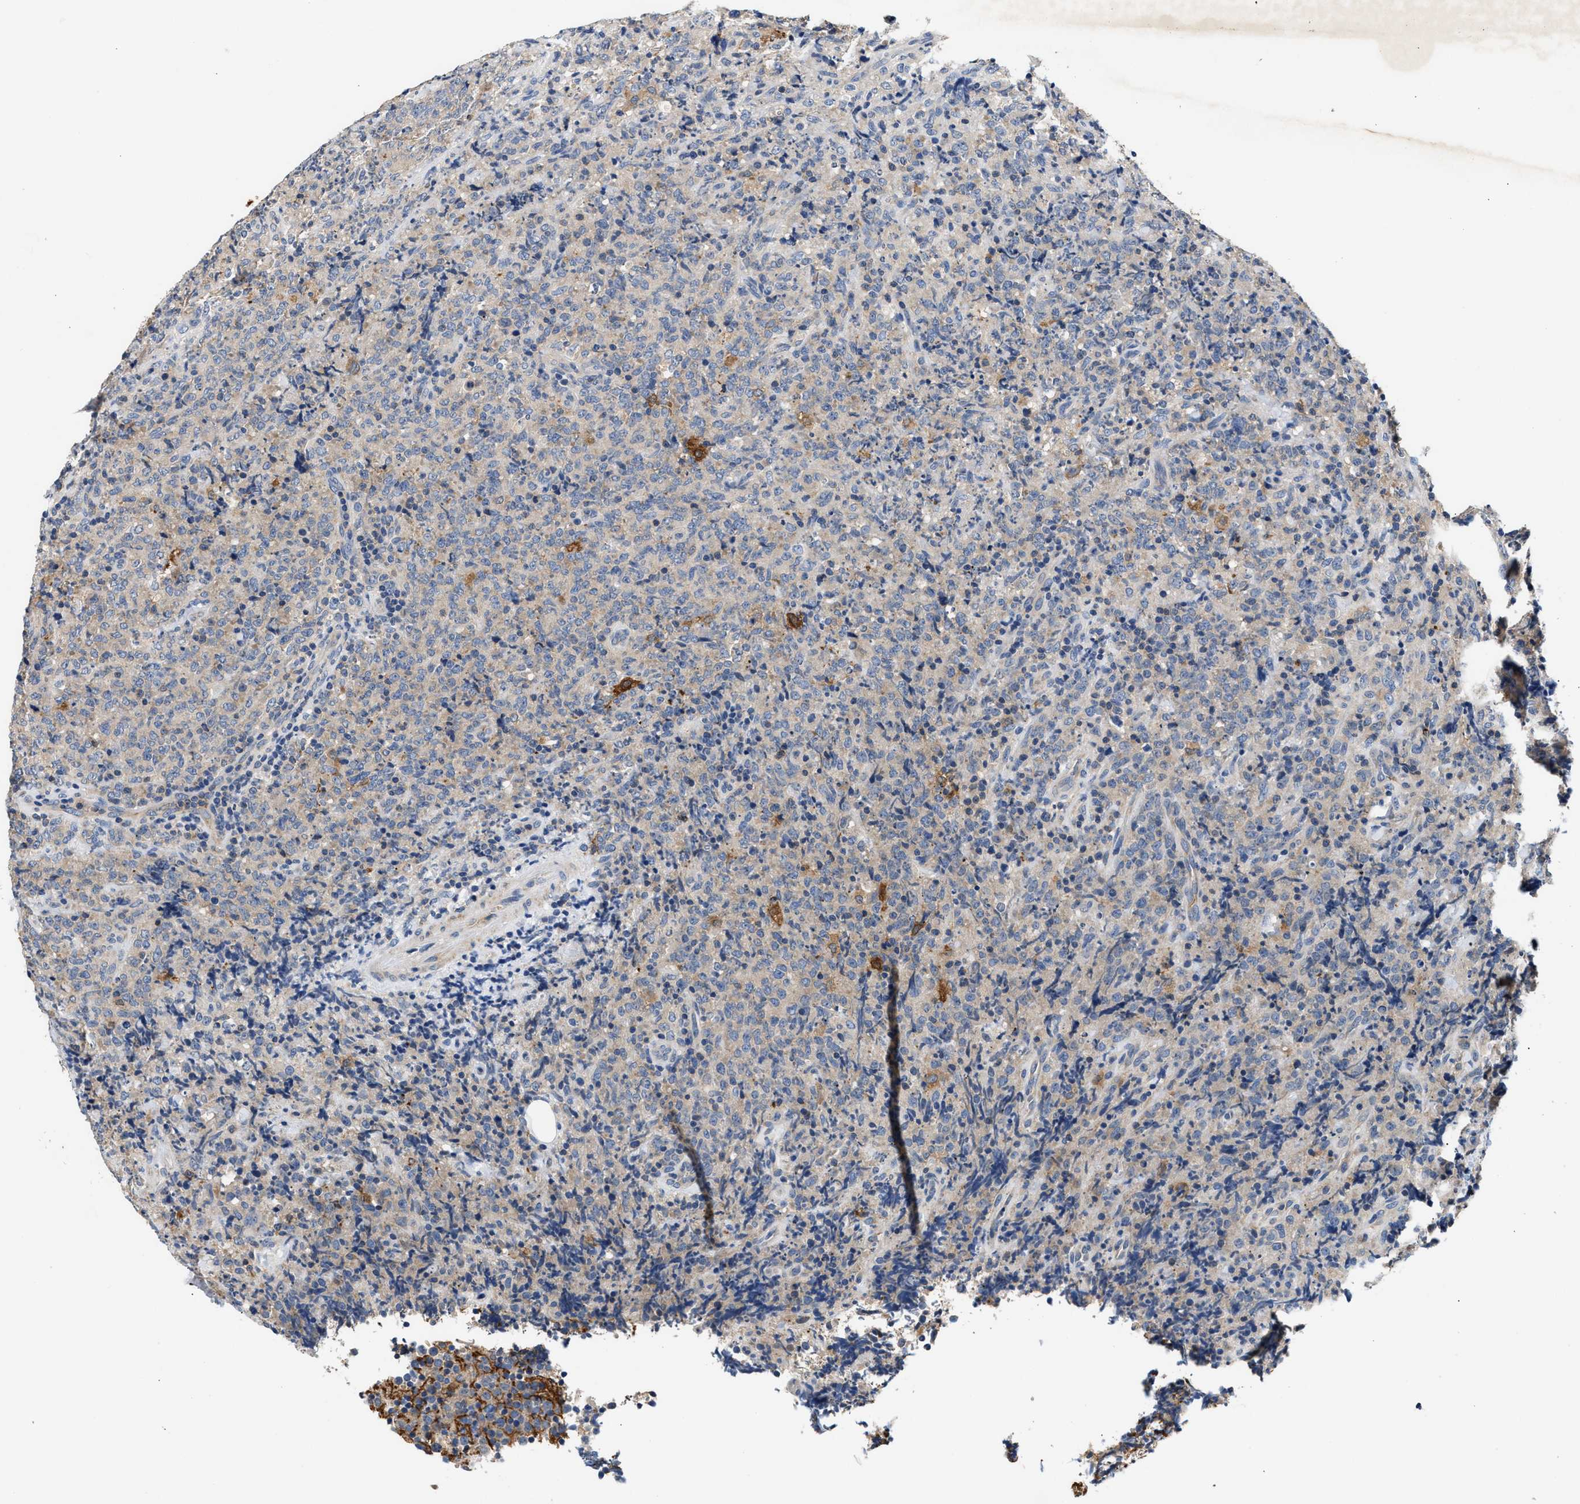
{"staining": {"intensity": "negative", "quantity": "none", "location": "none"}, "tissue": "lymphoma", "cell_type": "Tumor cells", "image_type": "cancer", "snomed": [{"axis": "morphology", "description": "Malignant lymphoma, non-Hodgkin's type, High grade"}, {"axis": "topography", "description": "Tonsil"}], "caption": "Tumor cells show no significant protein positivity in malignant lymphoma, non-Hodgkin's type (high-grade).", "gene": "TUT7", "patient": {"sex": "female", "age": 36}}